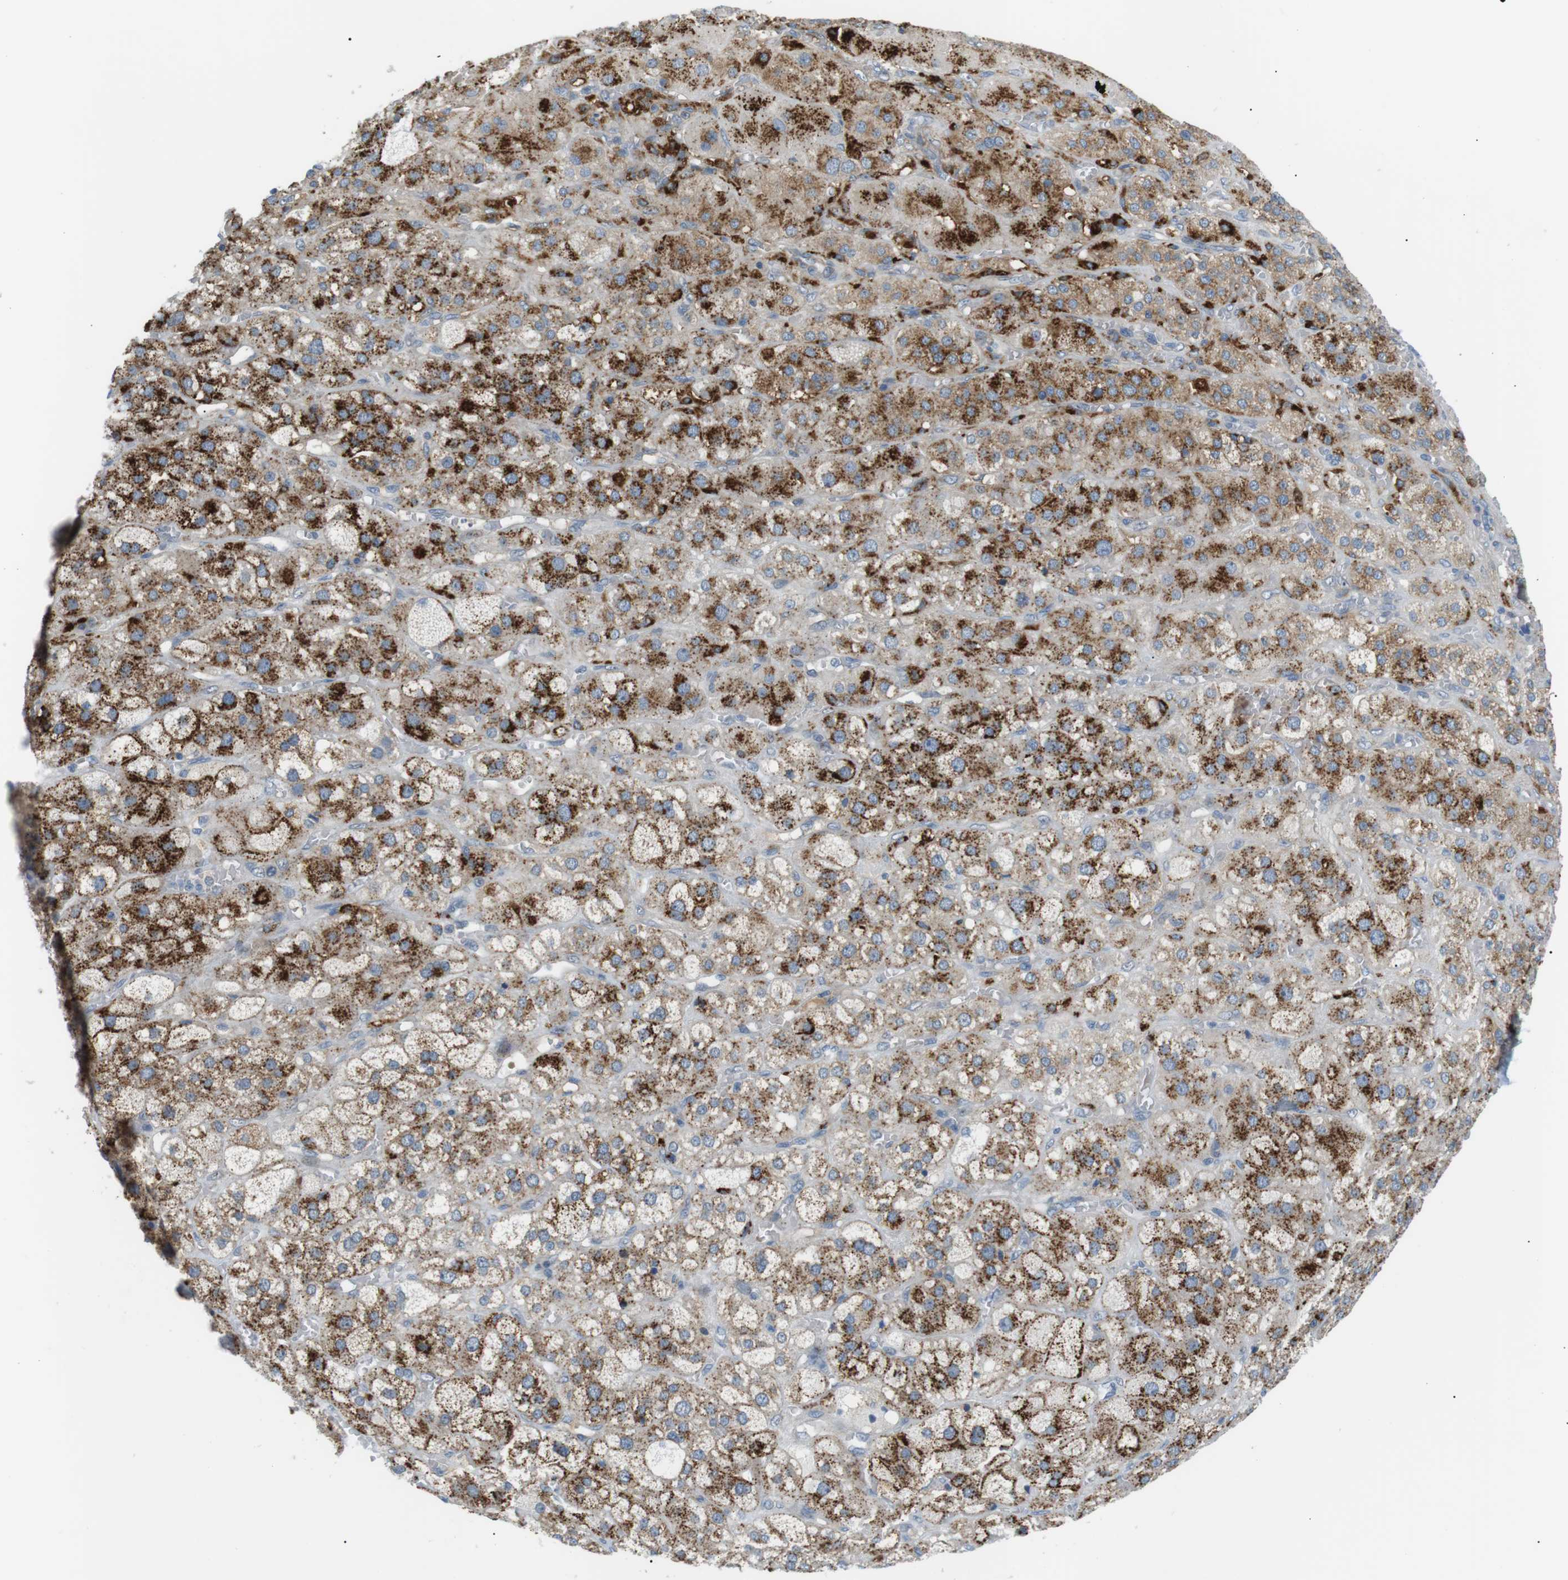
{"staining": {"intensity": "moderate", "quantity": "25%-75%", "location": "cytoplasmic/membranous"}, "tissue": "adrenal gland", "cell_type": "Glandular cells", "image_type": "normal", "snomed": [{"axis": "morphology", "description": "Normal tissue, NOS"}, {"axis": "topography", "description": "Adrenal gland"}], "caption": "Brown immunohistochemical staining in unremarkable human adrenal gland displays moderate cytoplasmic/membranous positivity in about 25%-75% of glandular cells.", "gene": "B4GALNT2", "patient": {"sex": "female", "age": 47}}